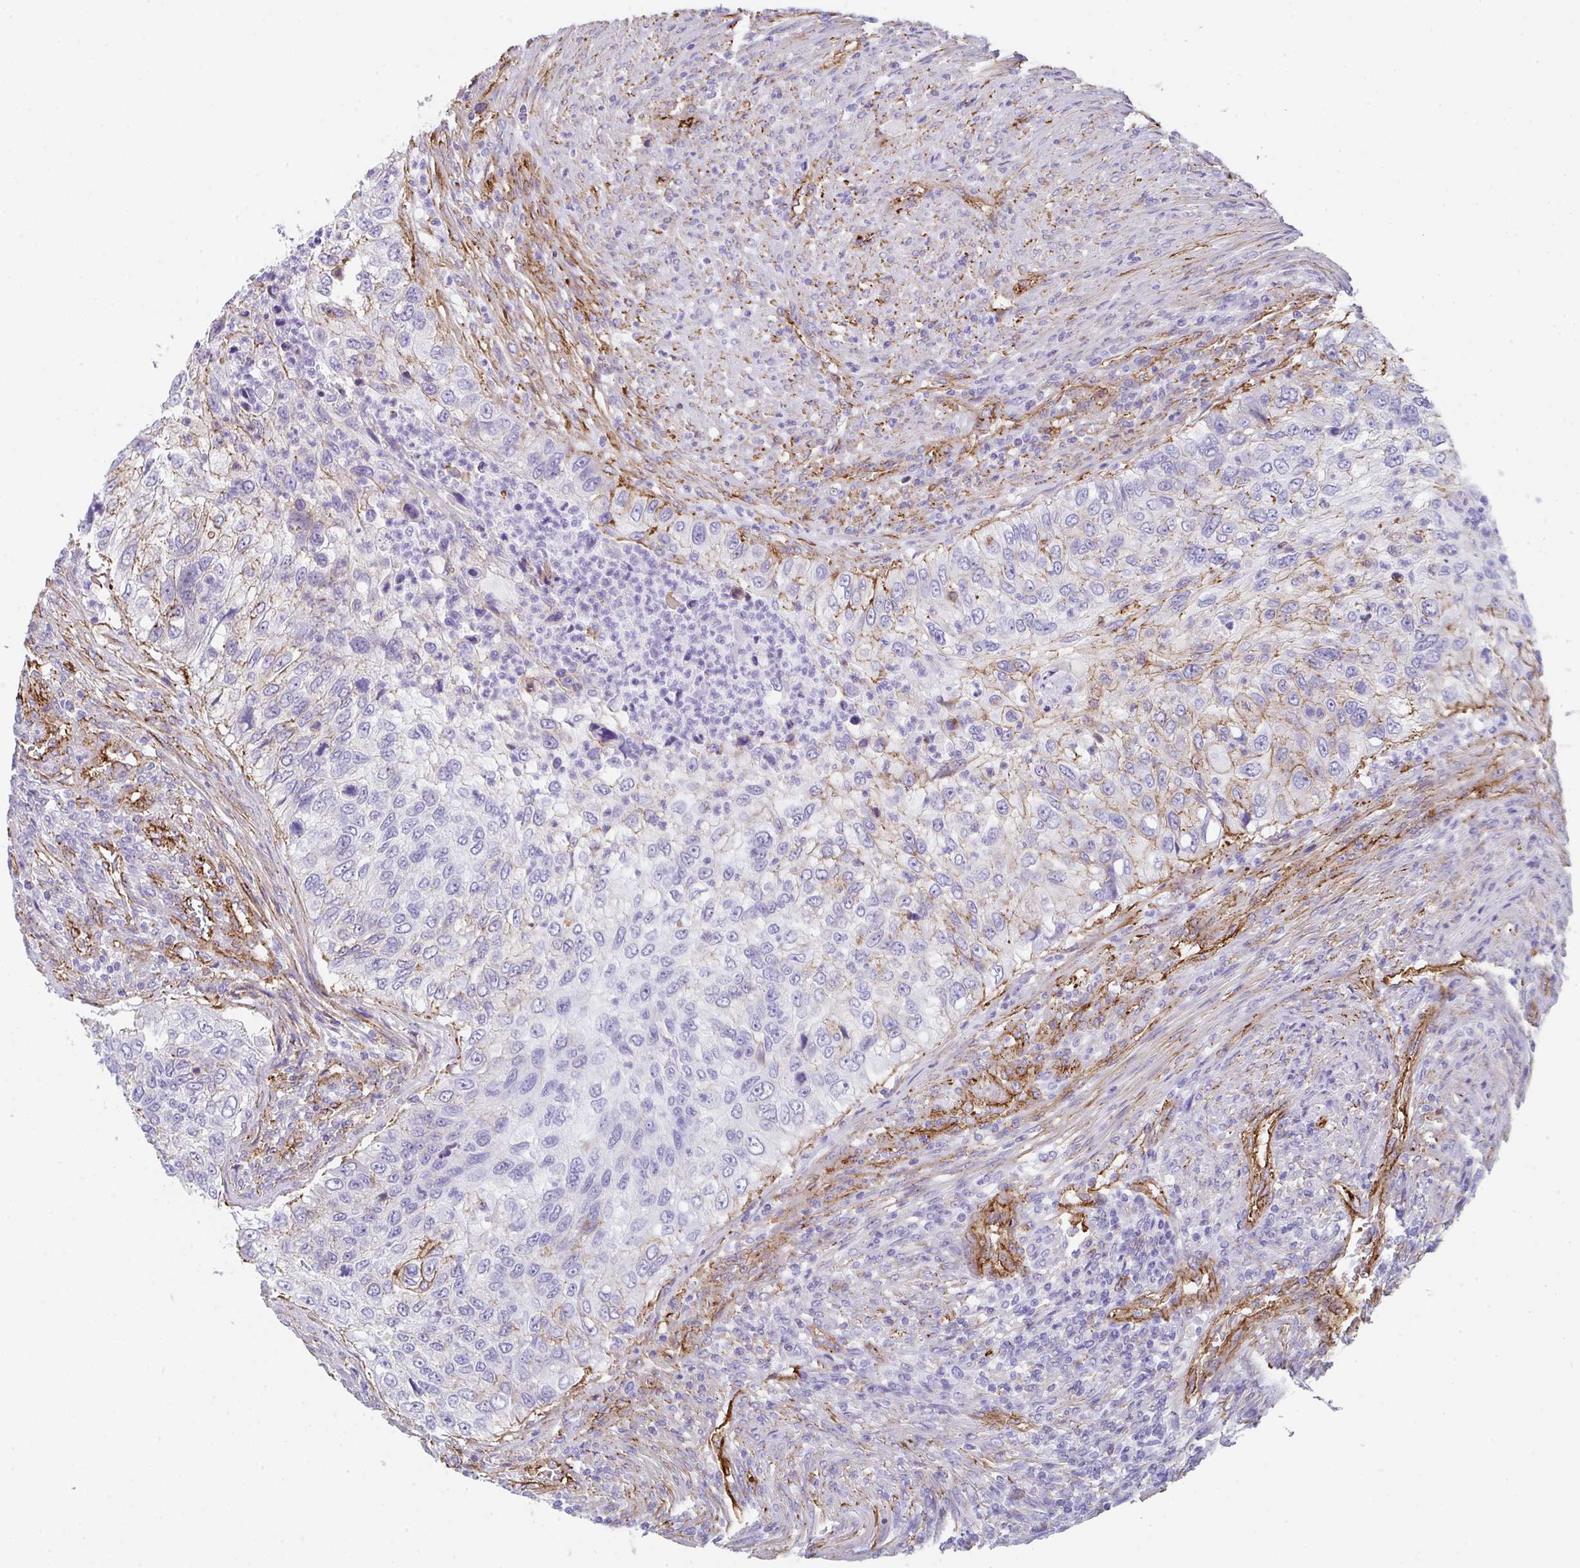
{"staining": {"intensity": "moderate", "quantity": "25%-75%", "location": "cytoplasmic/membranous"}, "tissue": "urothelial cancer", "cell_type": "Tumor cells", "image_type": "cancer", "snomed": [{"axis": "morphology", "description": "Urothelial carcinoma, High grade"}, {"axis": "topography", "description": "Urinary bladder"}], "caption": "Protein staining by IHC exhibits moderate cytoplasmic/membranous staining in about 25%-75% of tumor cells in high-grade urothelial carcinoma.", "gene": "DBN1", "patient": {"sex": "female", "age": 60}}